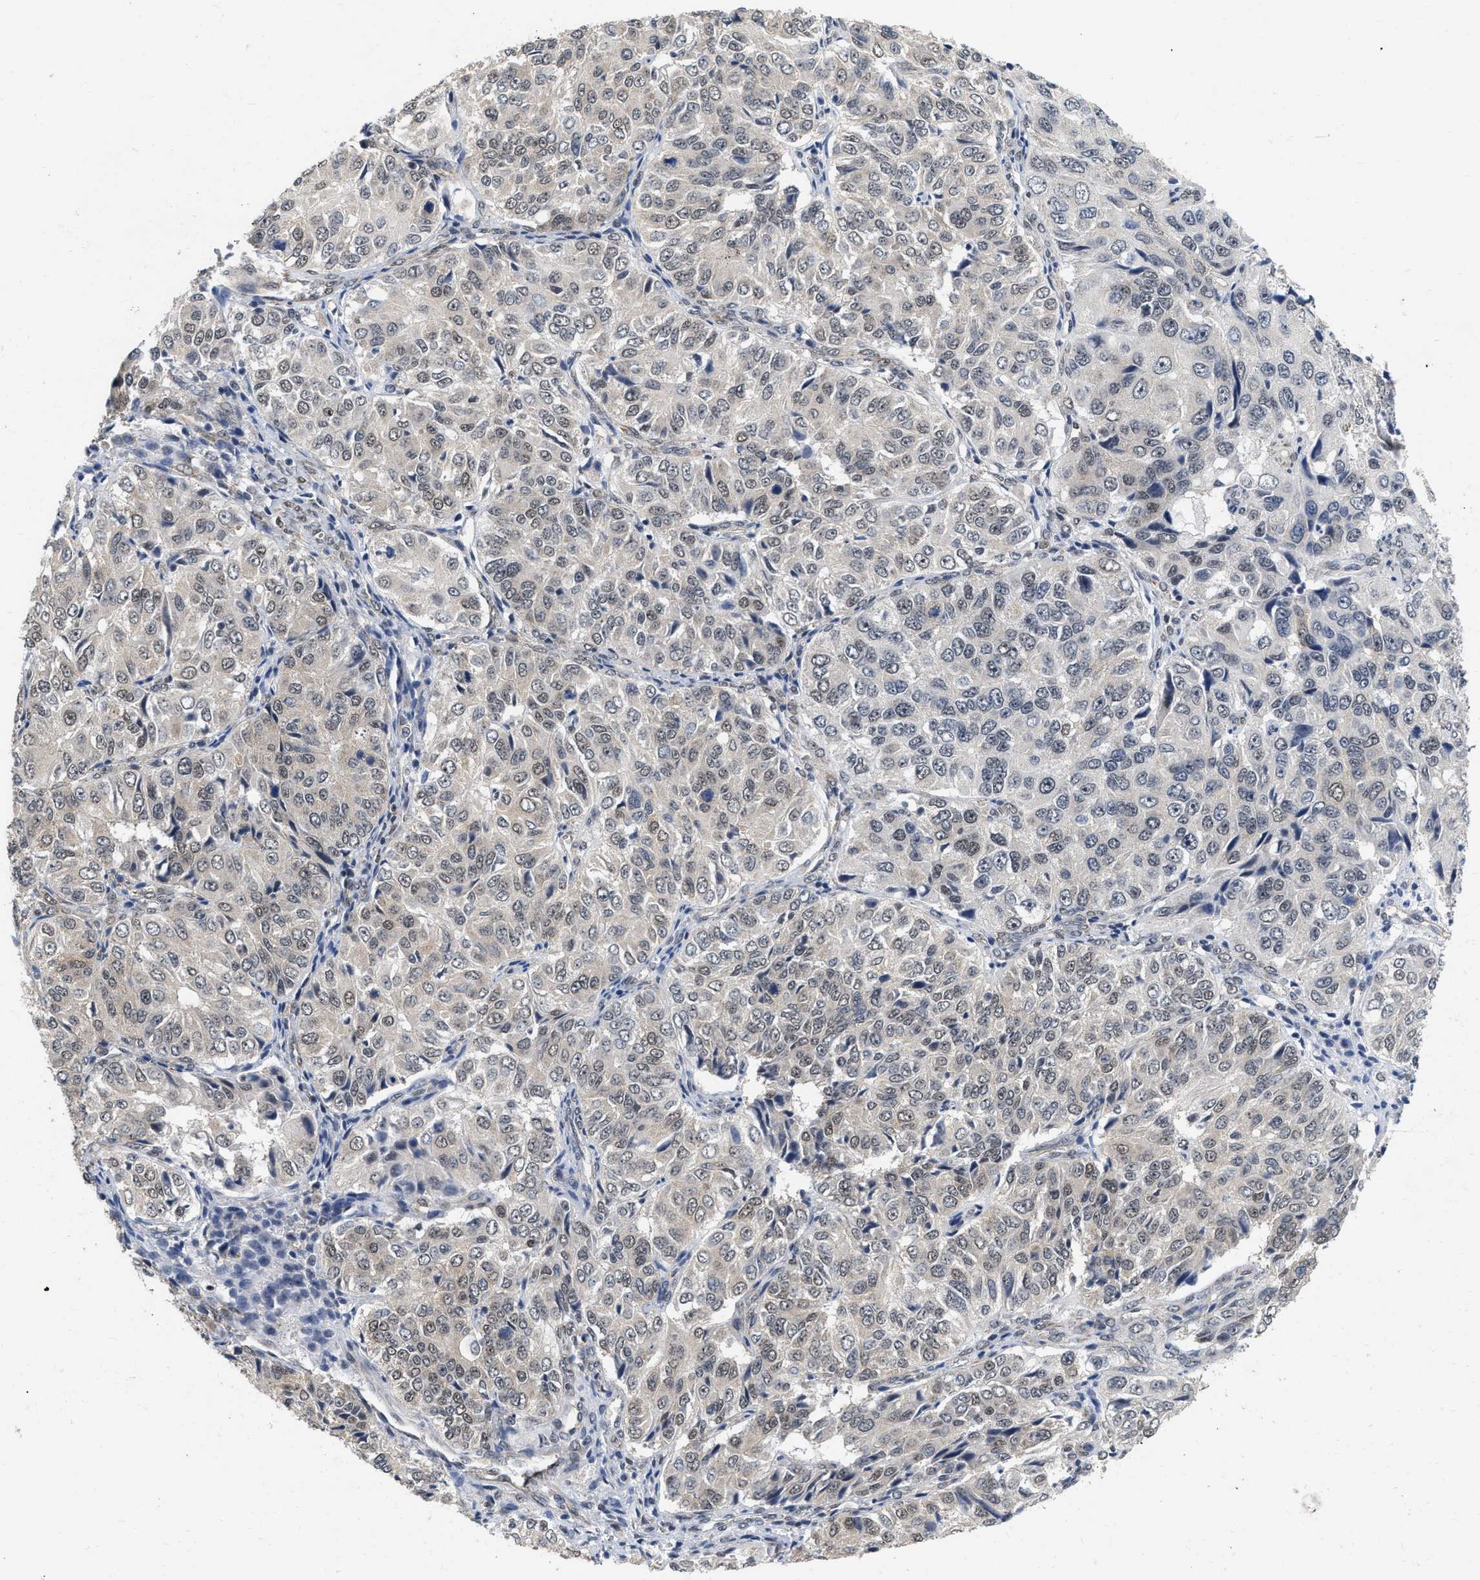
{"staining": {"intensity": "negative", "quantity": "none", "location": "none"}, "tissue": "ovarian cancer", "cell_type": "Tumor cells", "image_type": "cancer", "snomed": [{"axis": "morphology", "description": "Carcinoma, endometroid"}, {"axis": "topography", "description": "Ovary"}], "caption": "Human ovarian endometroid carcinoma stained for a protein using immunohistochemistry exhibits no staining in tumor cells.", "gene": "RUVBL1", "patient": {"sex": "female", "age": 51}}